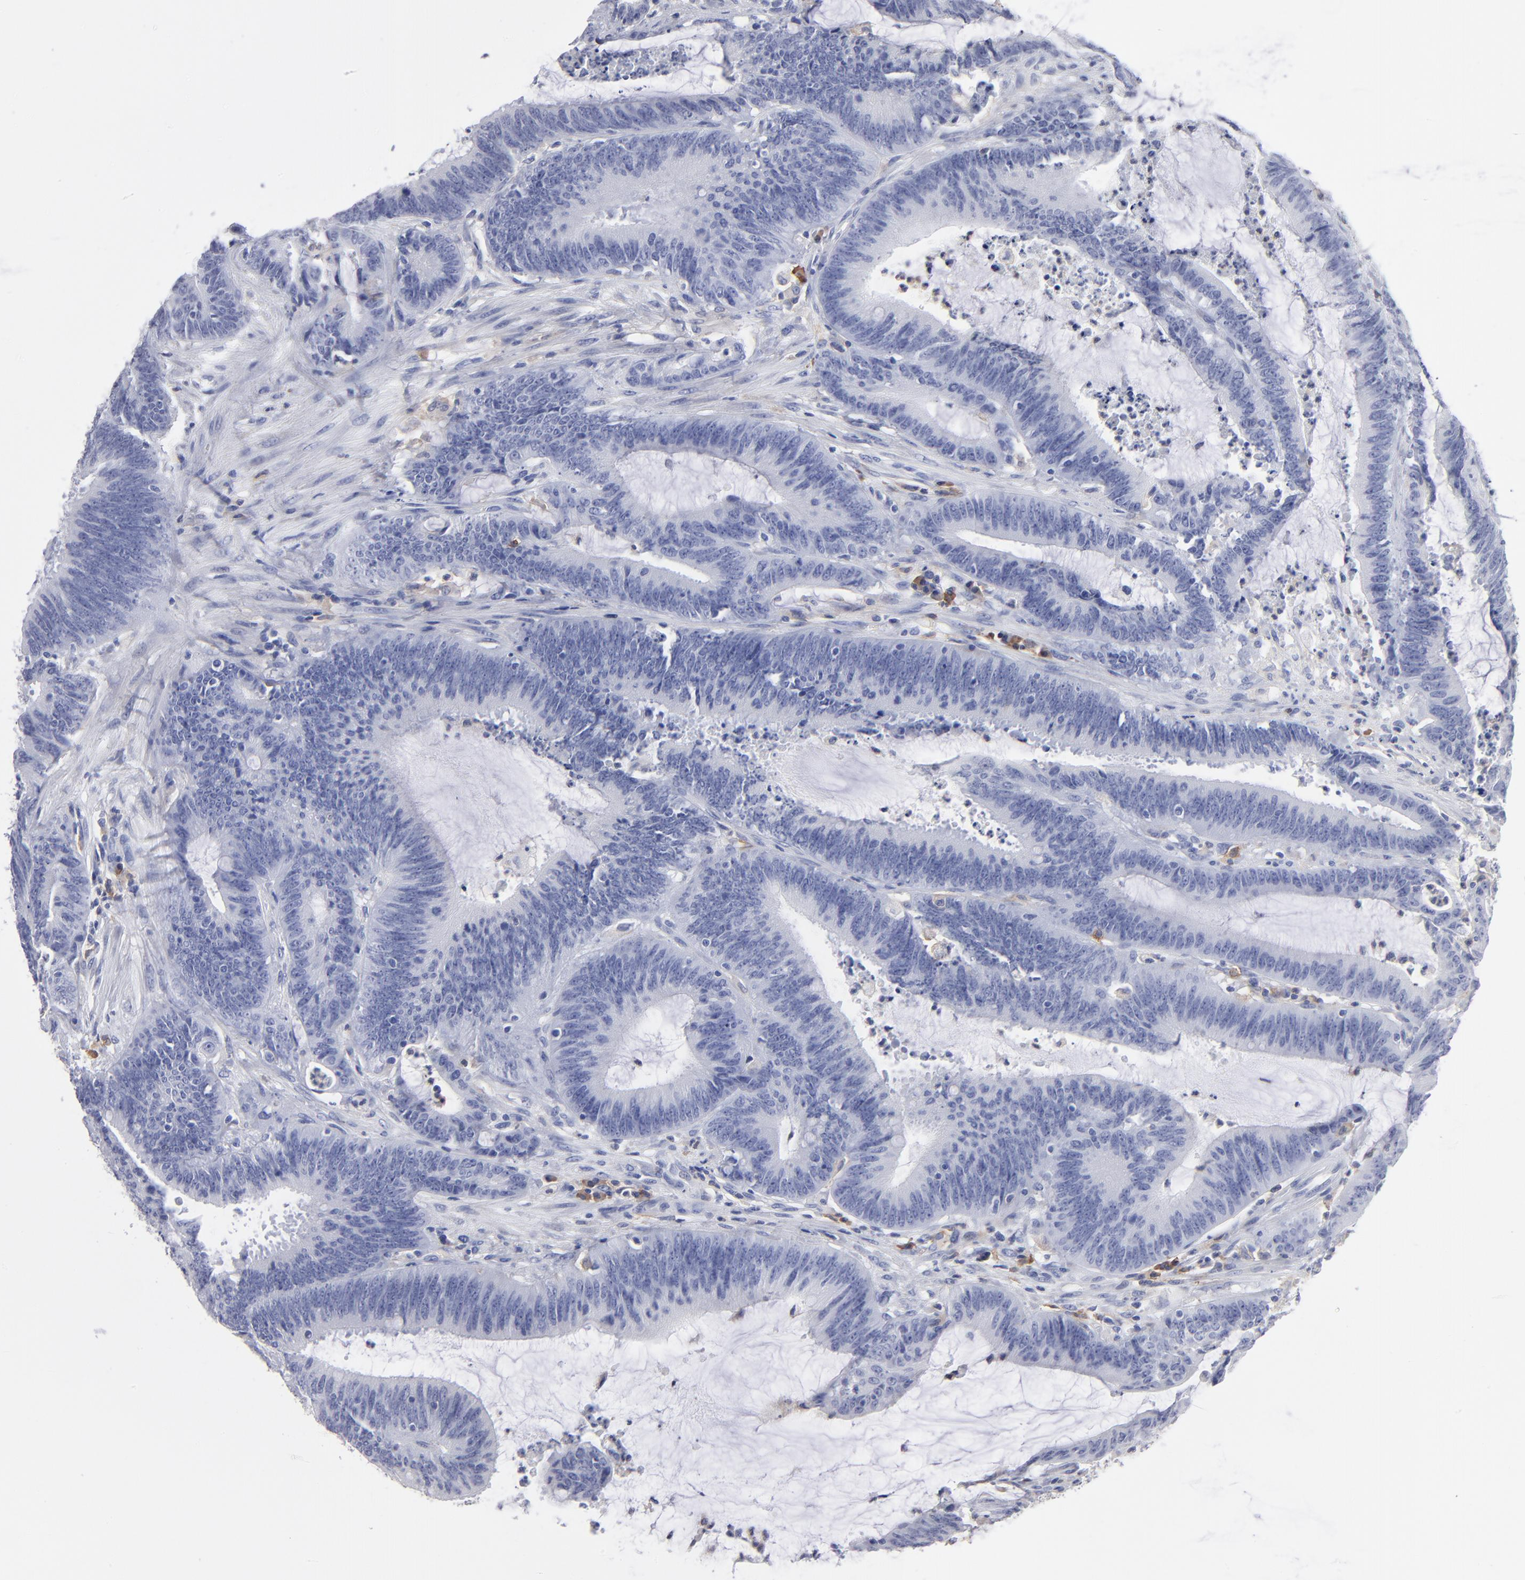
{"staining": {"intensity": "negative", "quantity": "none", "location": "none"}, "tissue": "colorectal cancer", "cell_type": "Tumor cells", "image_type": "cancer", "snomed": [{"axis": "morphology", "description": "Adenocarcinoma, NOS"}, {"axis": "topography", "description": "Rectum"}], "caption": "Colorectal cancer (adenocarcinoma) stained for a protein using immunohistochemistry exhibits no expression tumor cells.", "gene": "LAT2", "patient": {"sex": "female", "age": 66}}